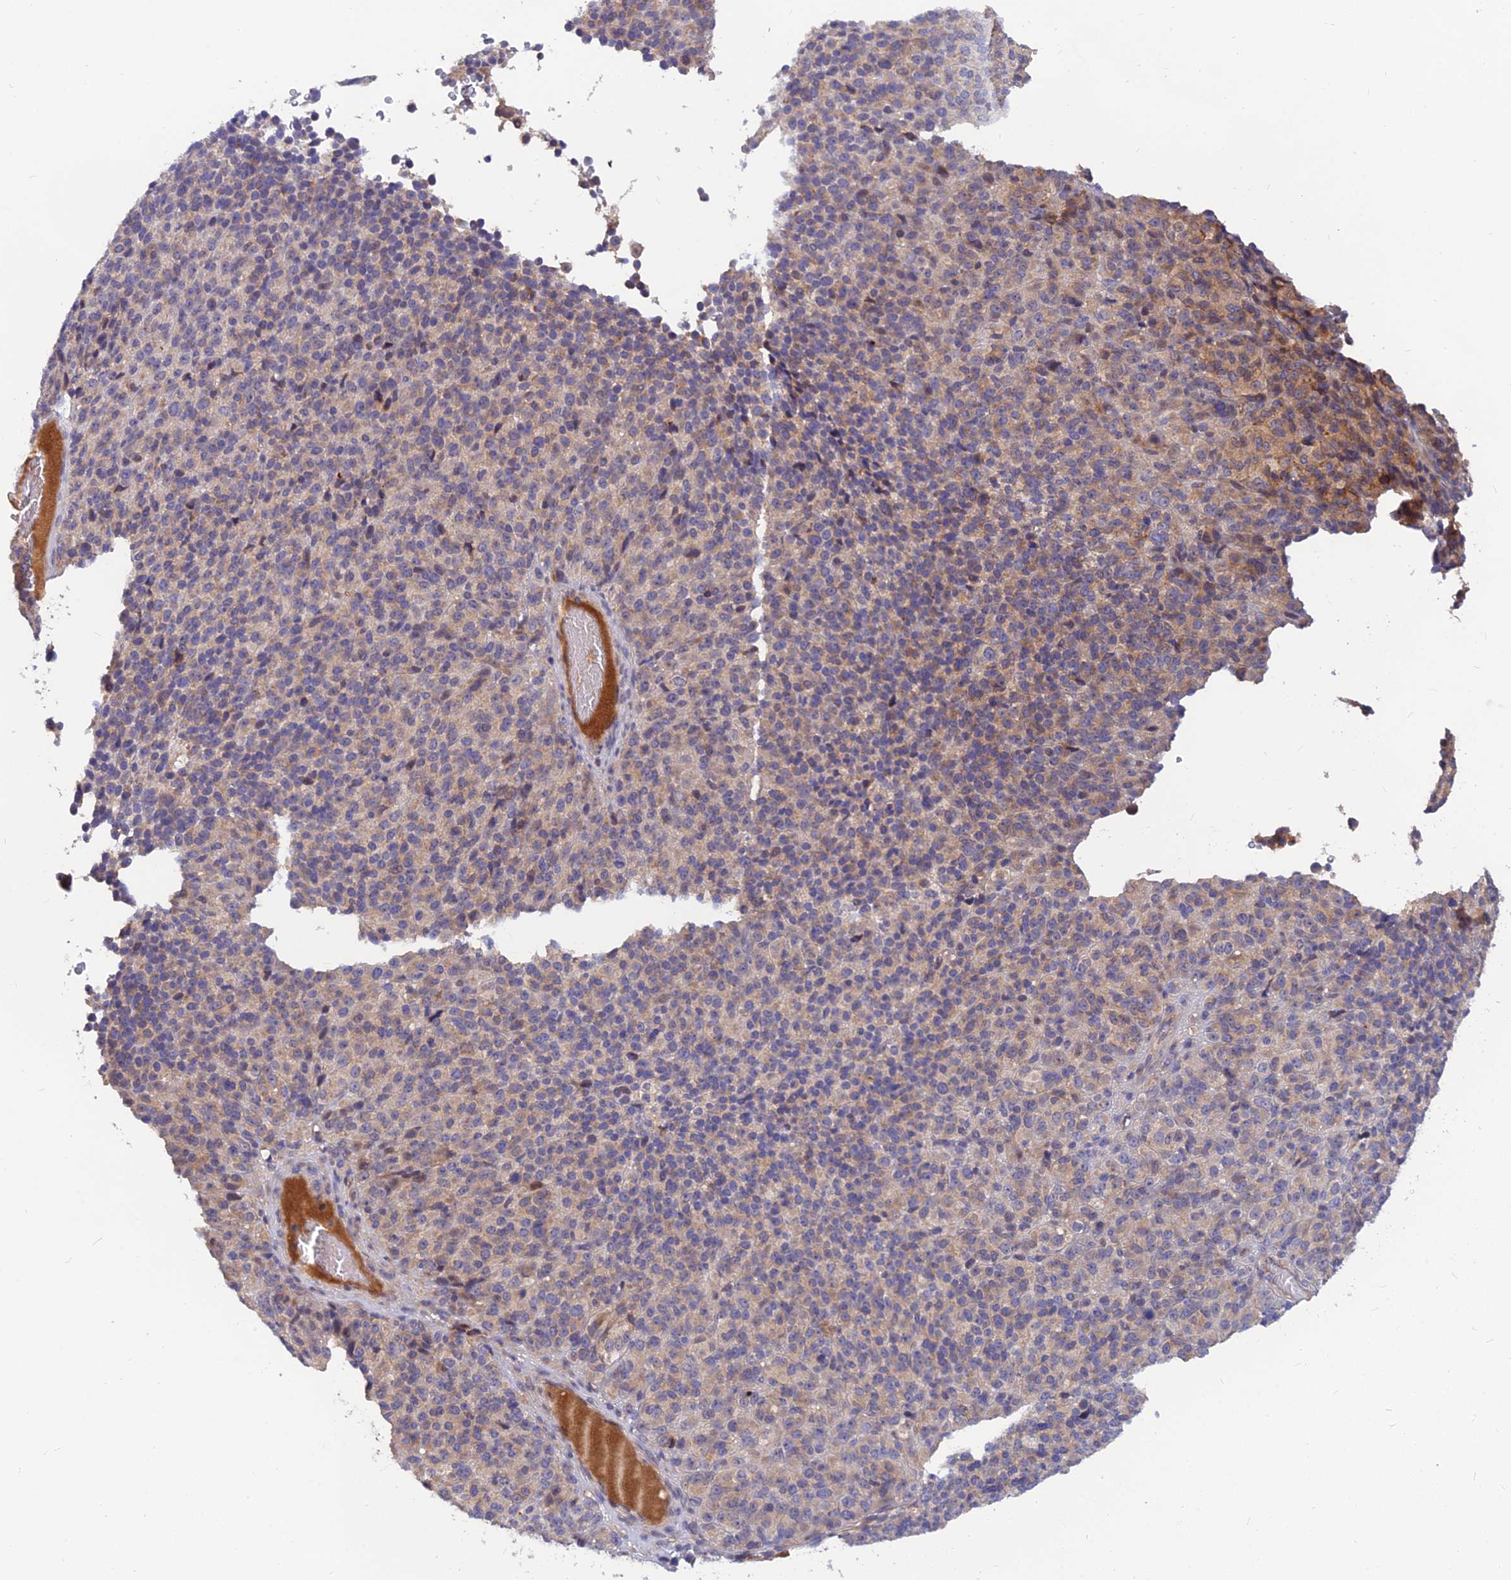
{"staining": {"intensity": "weak", "quantity": "25%-75%", "location": "cytoplasmic/membranous"}, "tissue": "melanoma", "cell_type": "Tumor cells", "image_type": "cancer", "snomed": [{"axis": "morphology", "description": "Malignant melanoma, Metastatic site"}, {"axis": "topography", "description": "Brain"}], "caption": "High-power microscopy captured an immunohistochemistry micrograph of malignant melanoma (metastatic site), revealing weak cytoplasmic/membranous expression in approximately 25%-75% of tumor cells.", "gene": "FAM151B", "patient": {"sex": "female", "age": 56}}